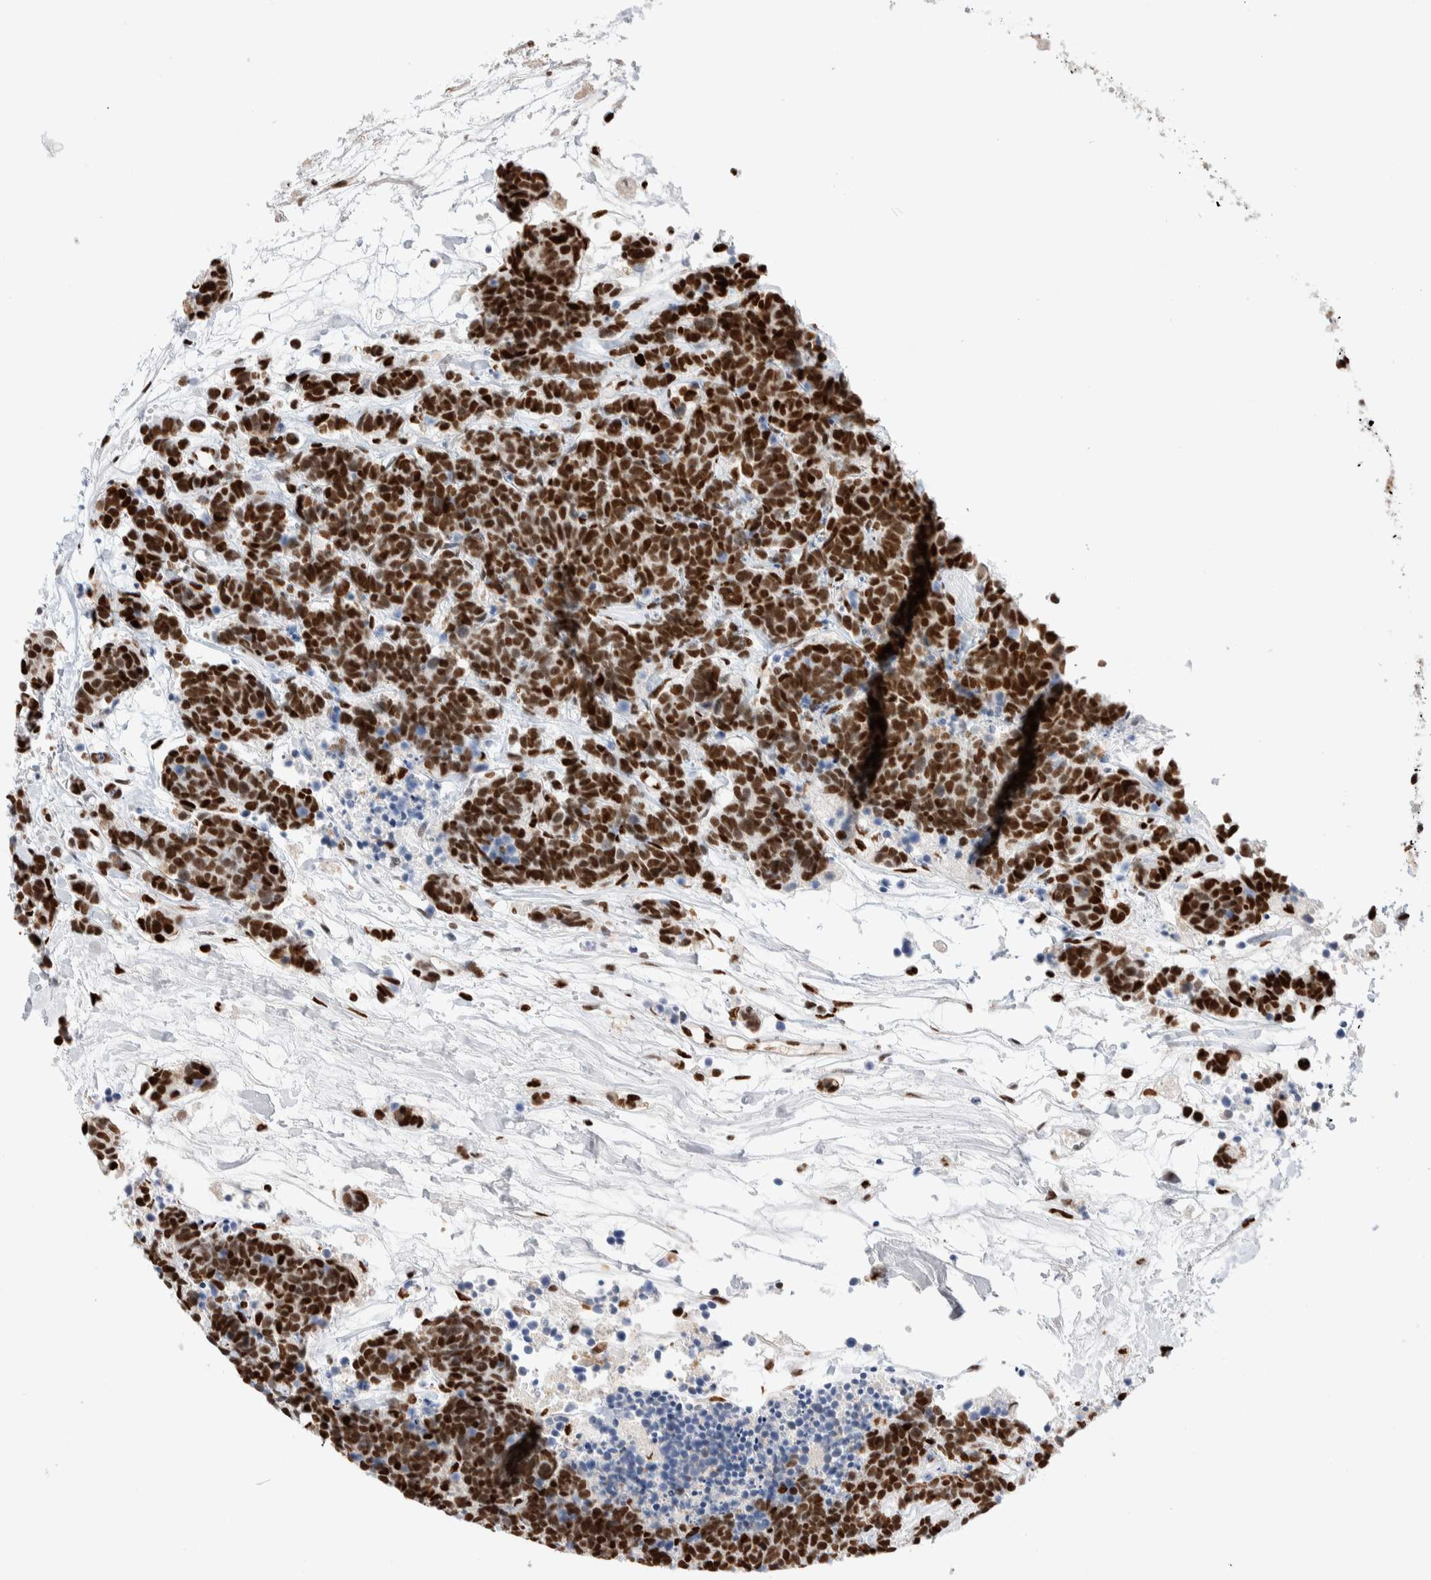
{"staining": {"intensity": "strong", "quantity": ">75%", "location": "nuclear"}, "tissue": "carcinoid", "cell_type": "Tumor cells", "image_type": "cancer", "snomed": [{"axis": "morphology", "description": "Carcinoma, NOS"}, {"axis": "morphology", "description": "Carcinoid, malignant, NOS"}, {"axis": "topography", "description": "Urinary bladder"}], "caption": "The image demonstrates immunohistochemical staining of carcinoid. There is strong nuclear positivity is seen in about >75% of tumor cells. (DAB IHC, brown staining for protein, blue staining for nuclei).", "gene": "RNASEK-C17orf49", "patient": {"sex": "male", "age": 57}}